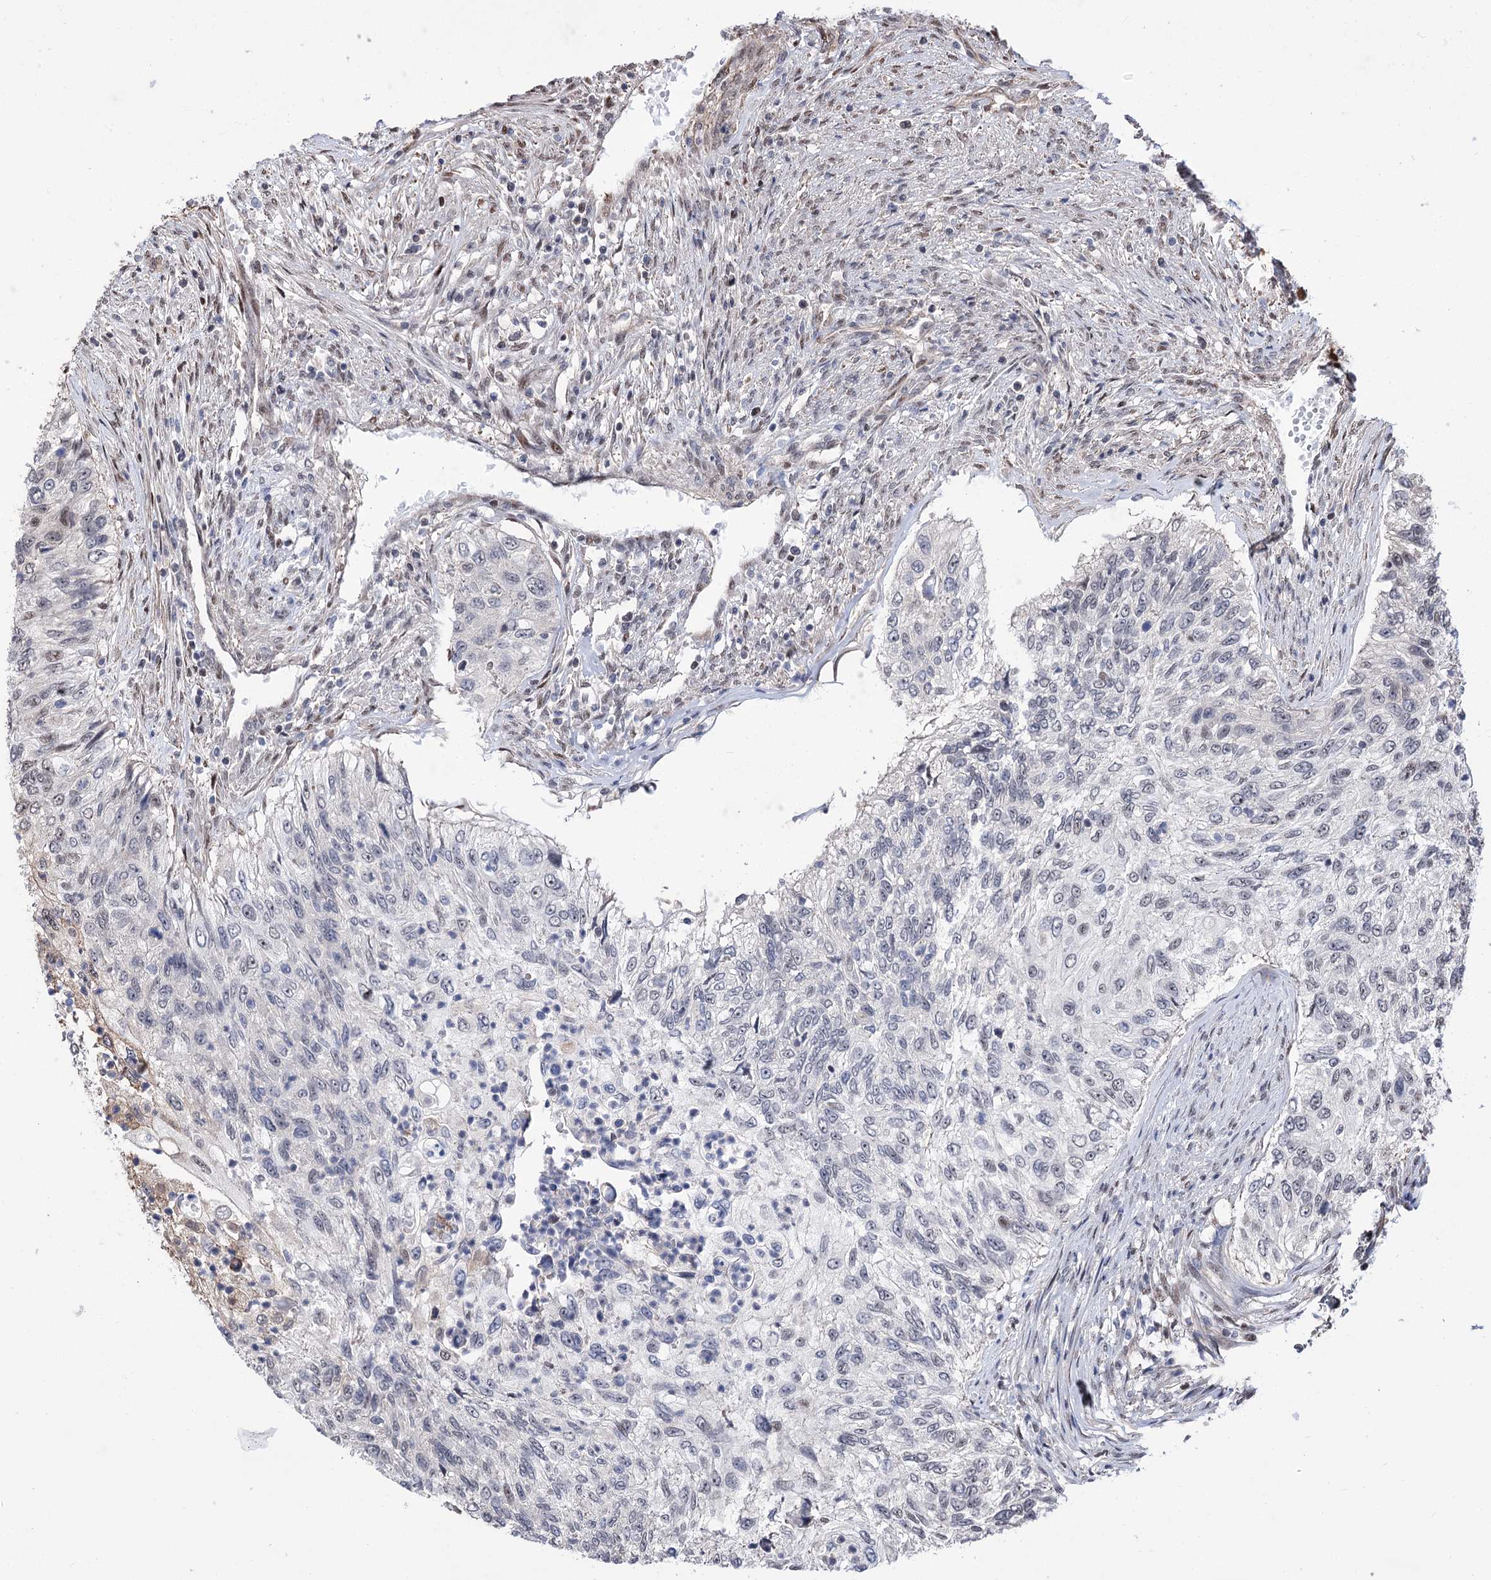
{"staining": {"intensity": "negative", "quantity": "none", "location": "none"}, "tissue": "urothelial cancer", "cell_type": "Tumor cells", "image_type": "cancer", "snomed": [{"axis": "morphology", "description": "Urothelial carcinoma, High grade"}, {"axis": "topography", "description": "Urinary bladder"}], "caption": "High power microscopy histopathology image of an IHC histopathology image of high-grade urothelial carcinoma, revealing no significant positivity in tumor cells.", "gene": "CHMP7", "patient": {"sex": "female", "age": 60}}